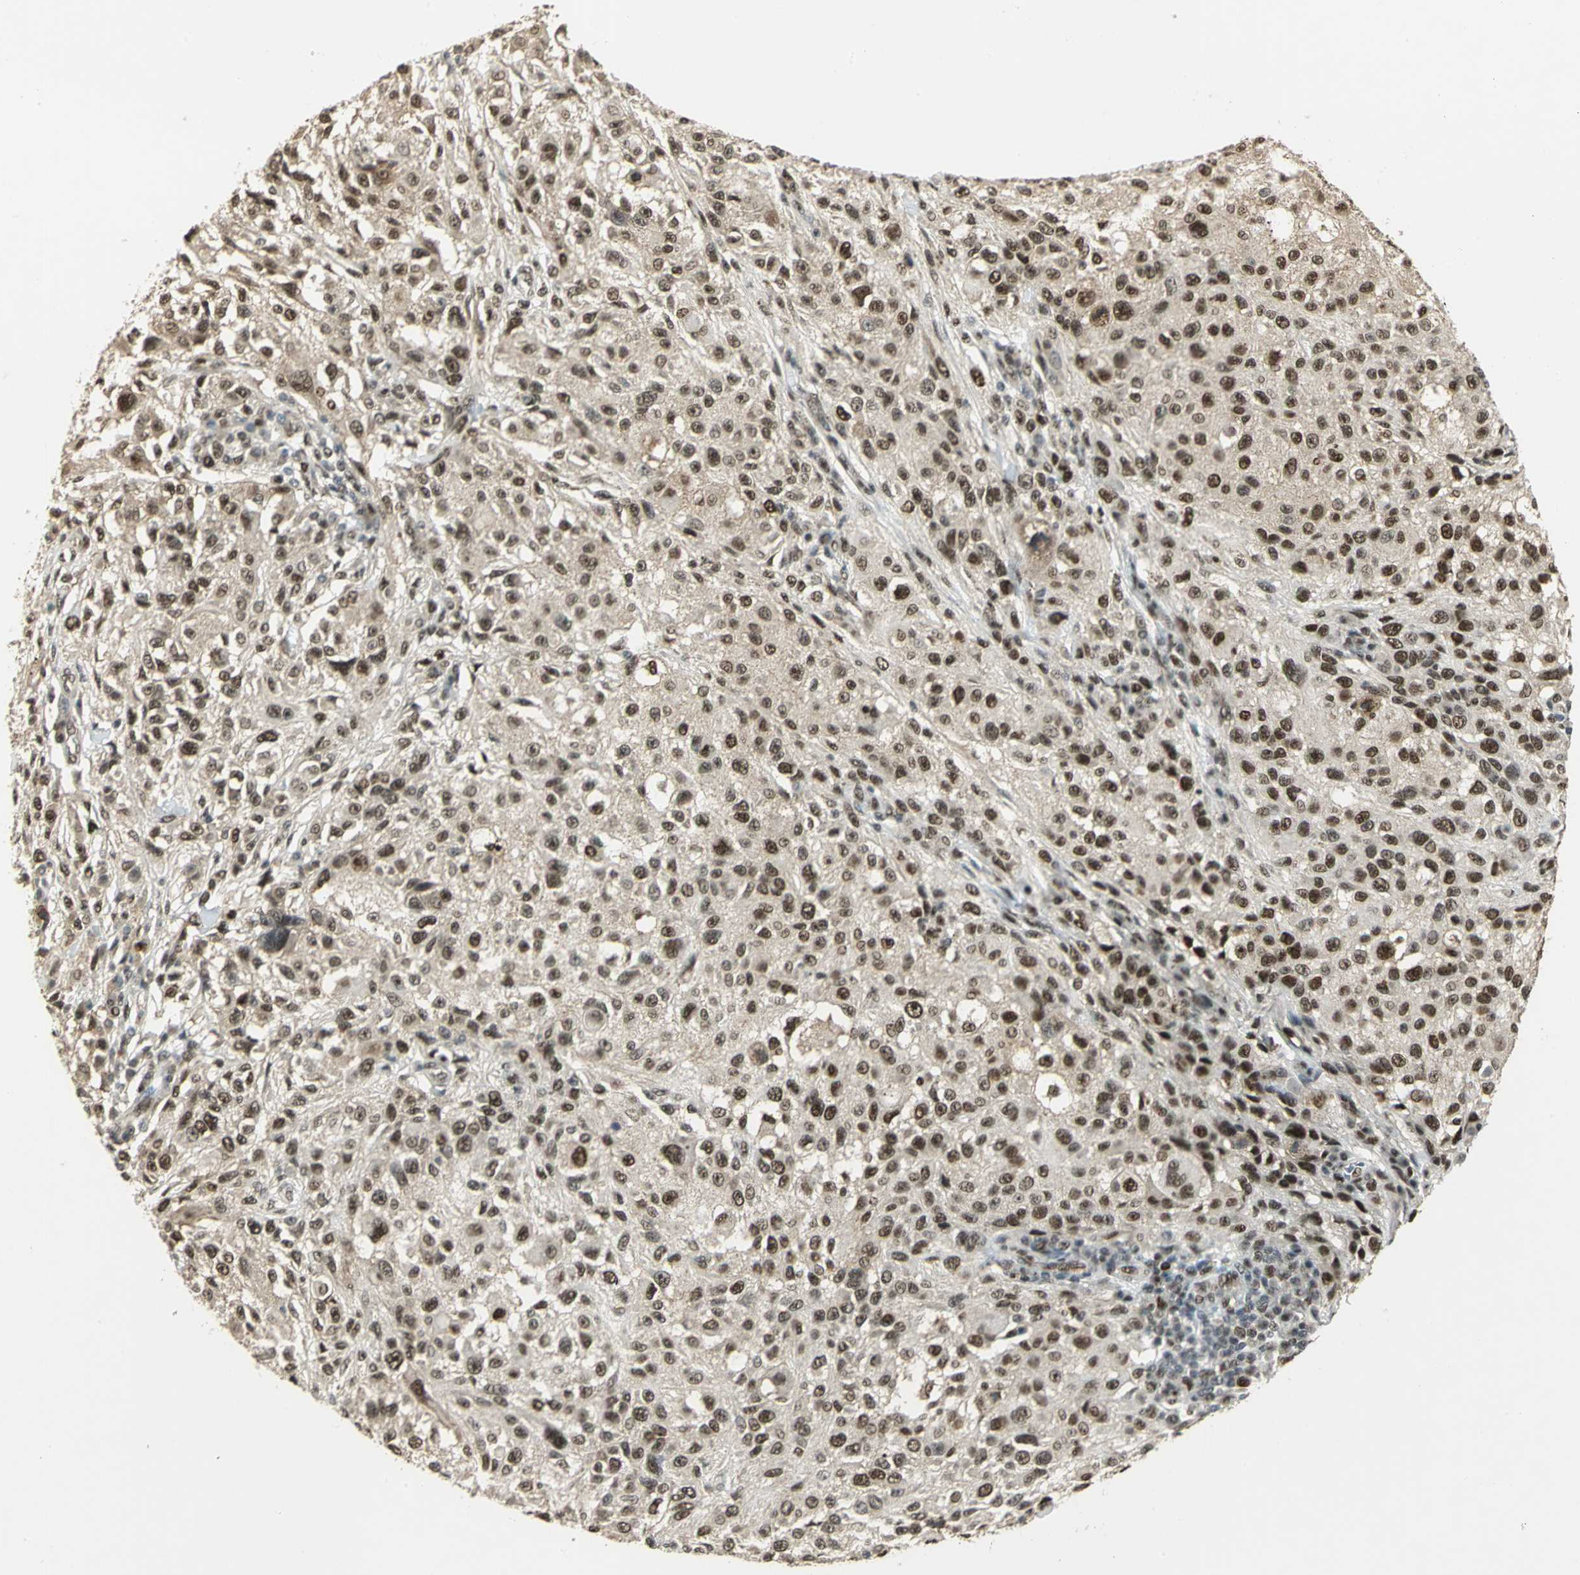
{"staining": {"intensity": "moderate", "quantity": ">75%", "location": "cytoplasmic/membranous,nuclear"}, "tissue": "melanoma", "cell_type": "Tumor cells", "image_type": "cancer", "snomed": [{"axis": "morphology", "description": "Necrosis, NOS"}, {"axis": "morphology", "description": "Malignant melanoma, NOS"}, {"axis": "topography", "description": "Skin"}], "caption": "Immunohistochemical staining of human melanoma demonstrates medium levels of moderate cytoplasmic/membranous and nuclear protein positivity in about >75% of tumor cells. (IHC, brightfield microscopy, high magnification).", "gene": "DDX5", "patient": {"sex": "female", "age": 87}}